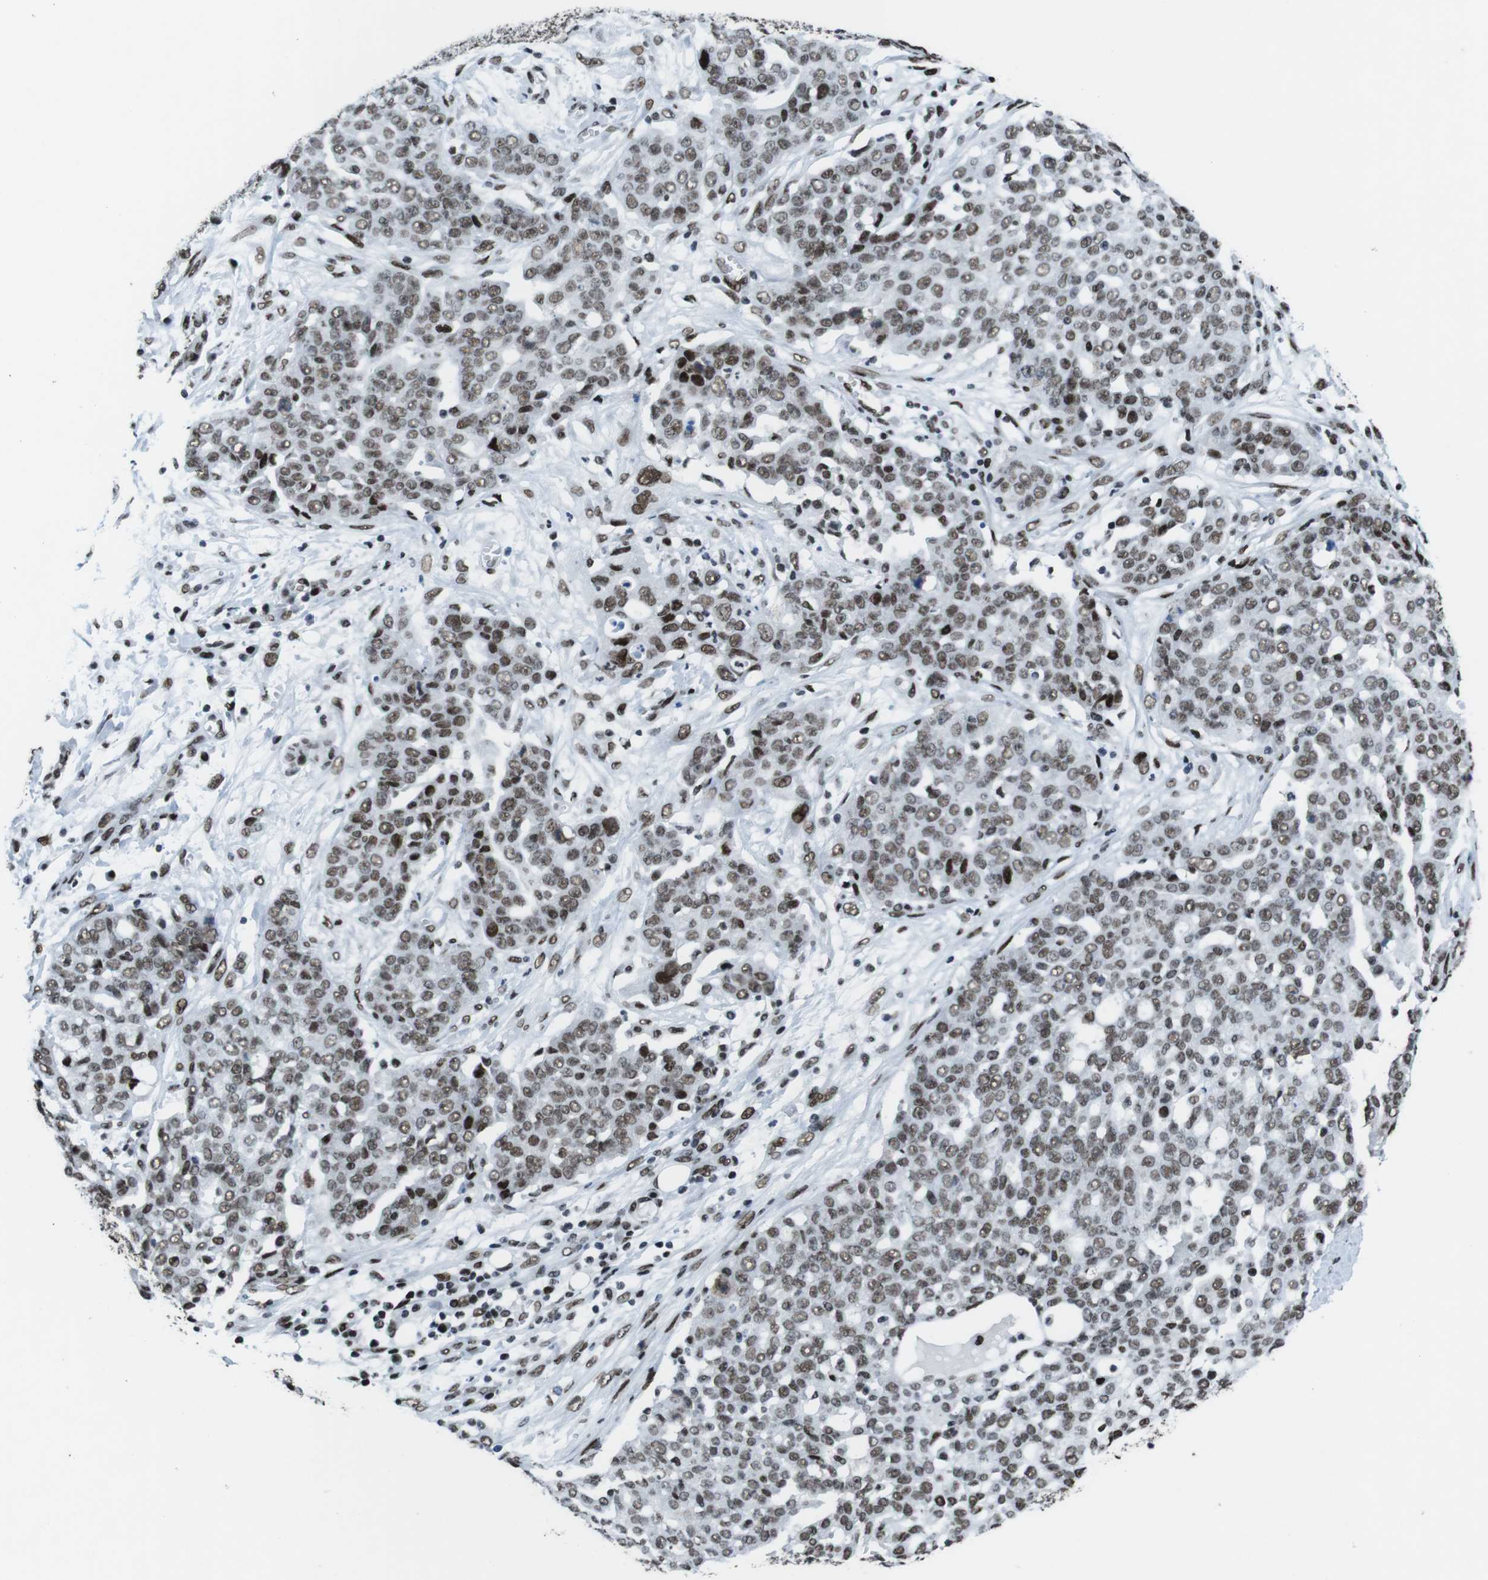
{"staining": {"intensity": "weak", "quantity": ">75%", "location": "nuclear"}, "tissue": "ovarian cancer", "cell_type": "Tumor cells", "image_type": "cancer", "snomed": [{"axis": "morphology", "description": "Cystadenocarcinoma, serous, NOS"}, {"axis": "topography", "description": "Soft tissue"}, {"axis": "topography", "description": "Ovary"}], "caption": "Ovarian cancer (serous cystadenocarcinoma) stained with a protein marker exhibits weak staining in tumor cells.", "gene": "CITED2", "patient": {"sex": "female", "age": 57}}